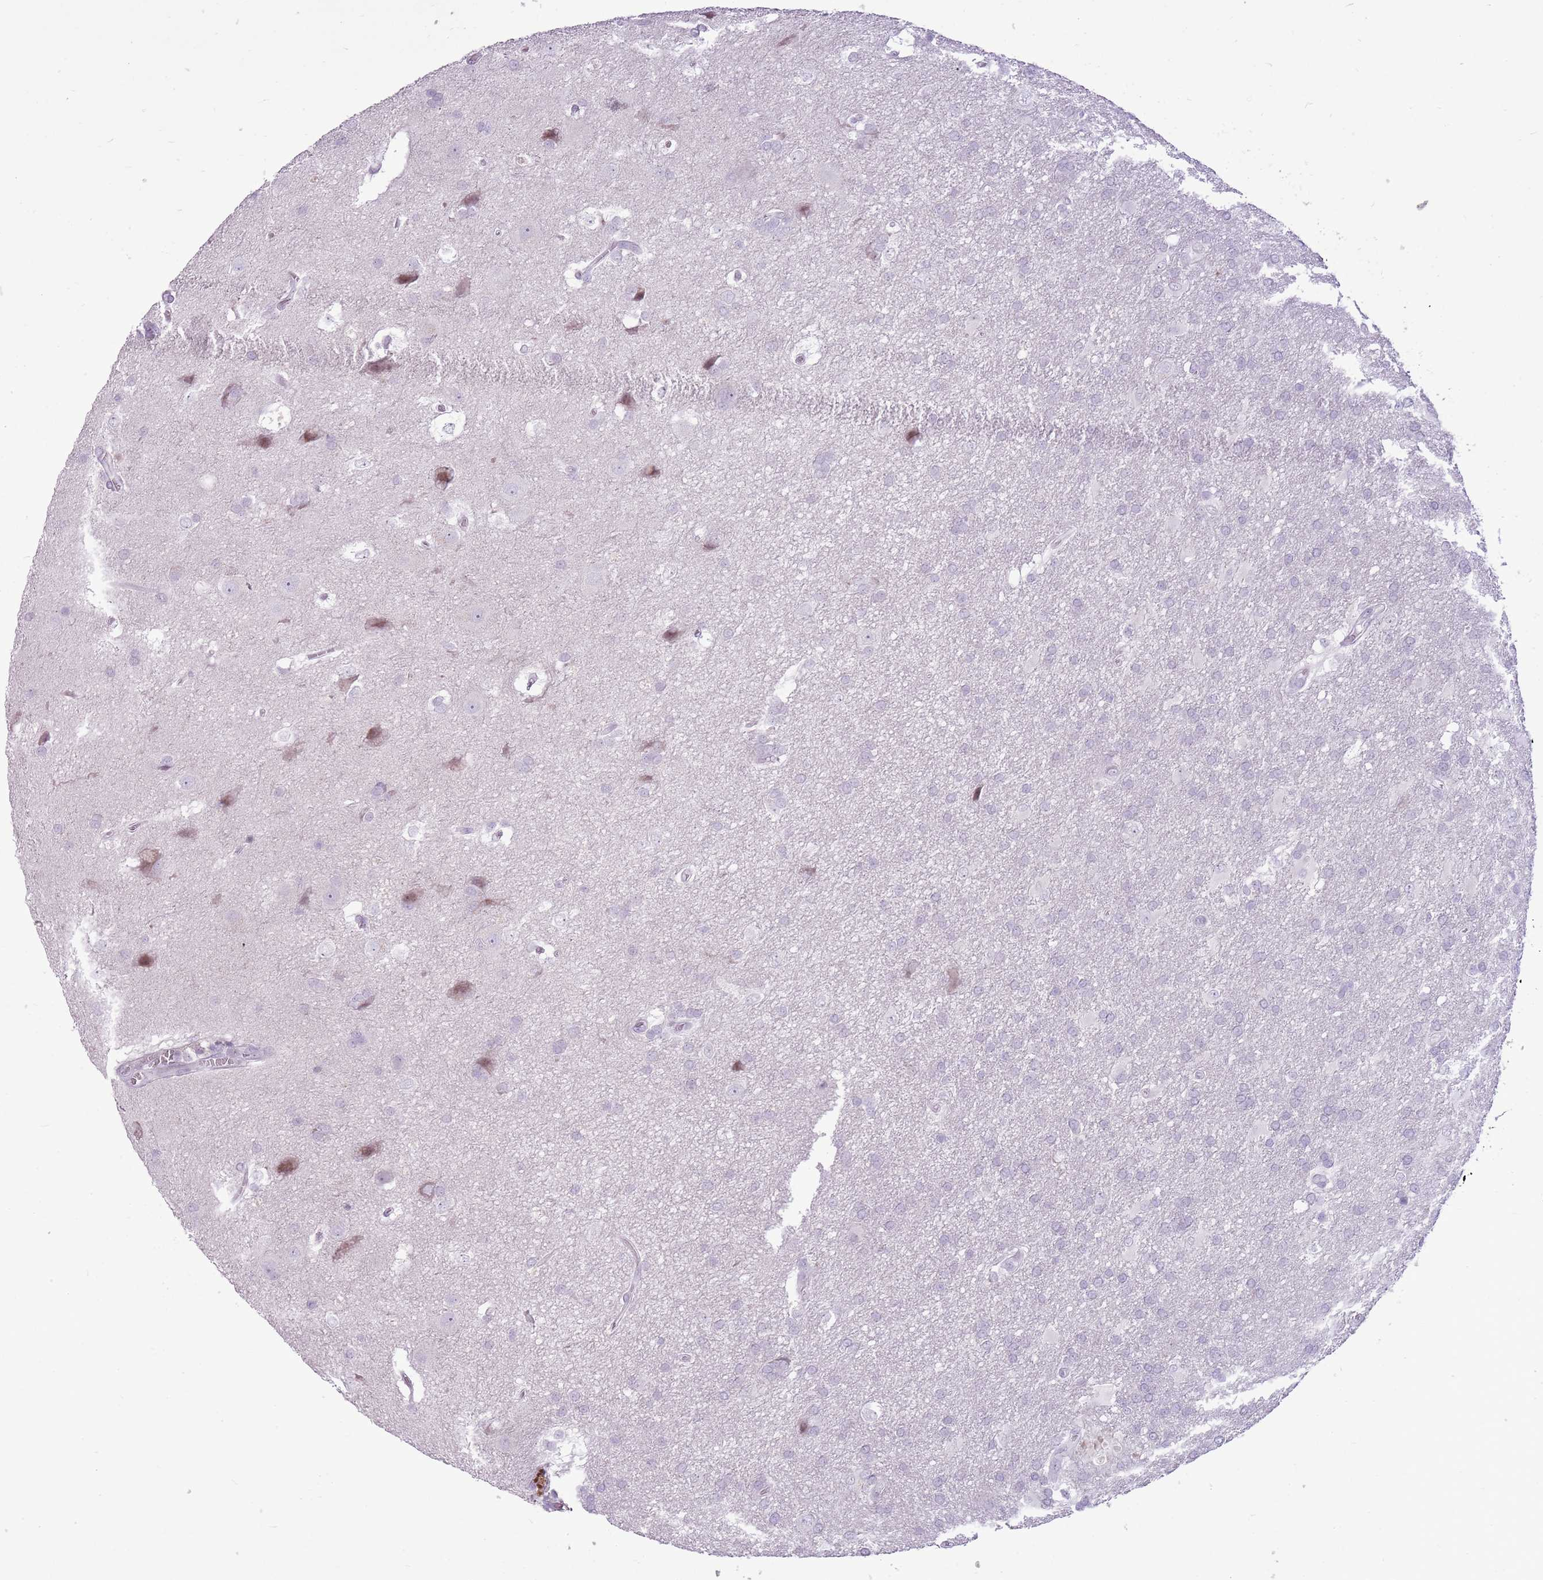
{"staining": {"intensity": "negative", "quantity": "none", "location": "none"}, "tissue": "glioma", "cell_type": "Tumor cells", "image_type": "cancer", "snomed": [{"axis": "morphology", "description": "Glioma, malignant, Low grade"}, {"axis": "topography", "description": "Brain"}], "caption": "There is no significant staining in tumor cells of malignant low-grade glioma.", "gene": "RPL3L", "patient": {"sex": "male", "age": 66}}